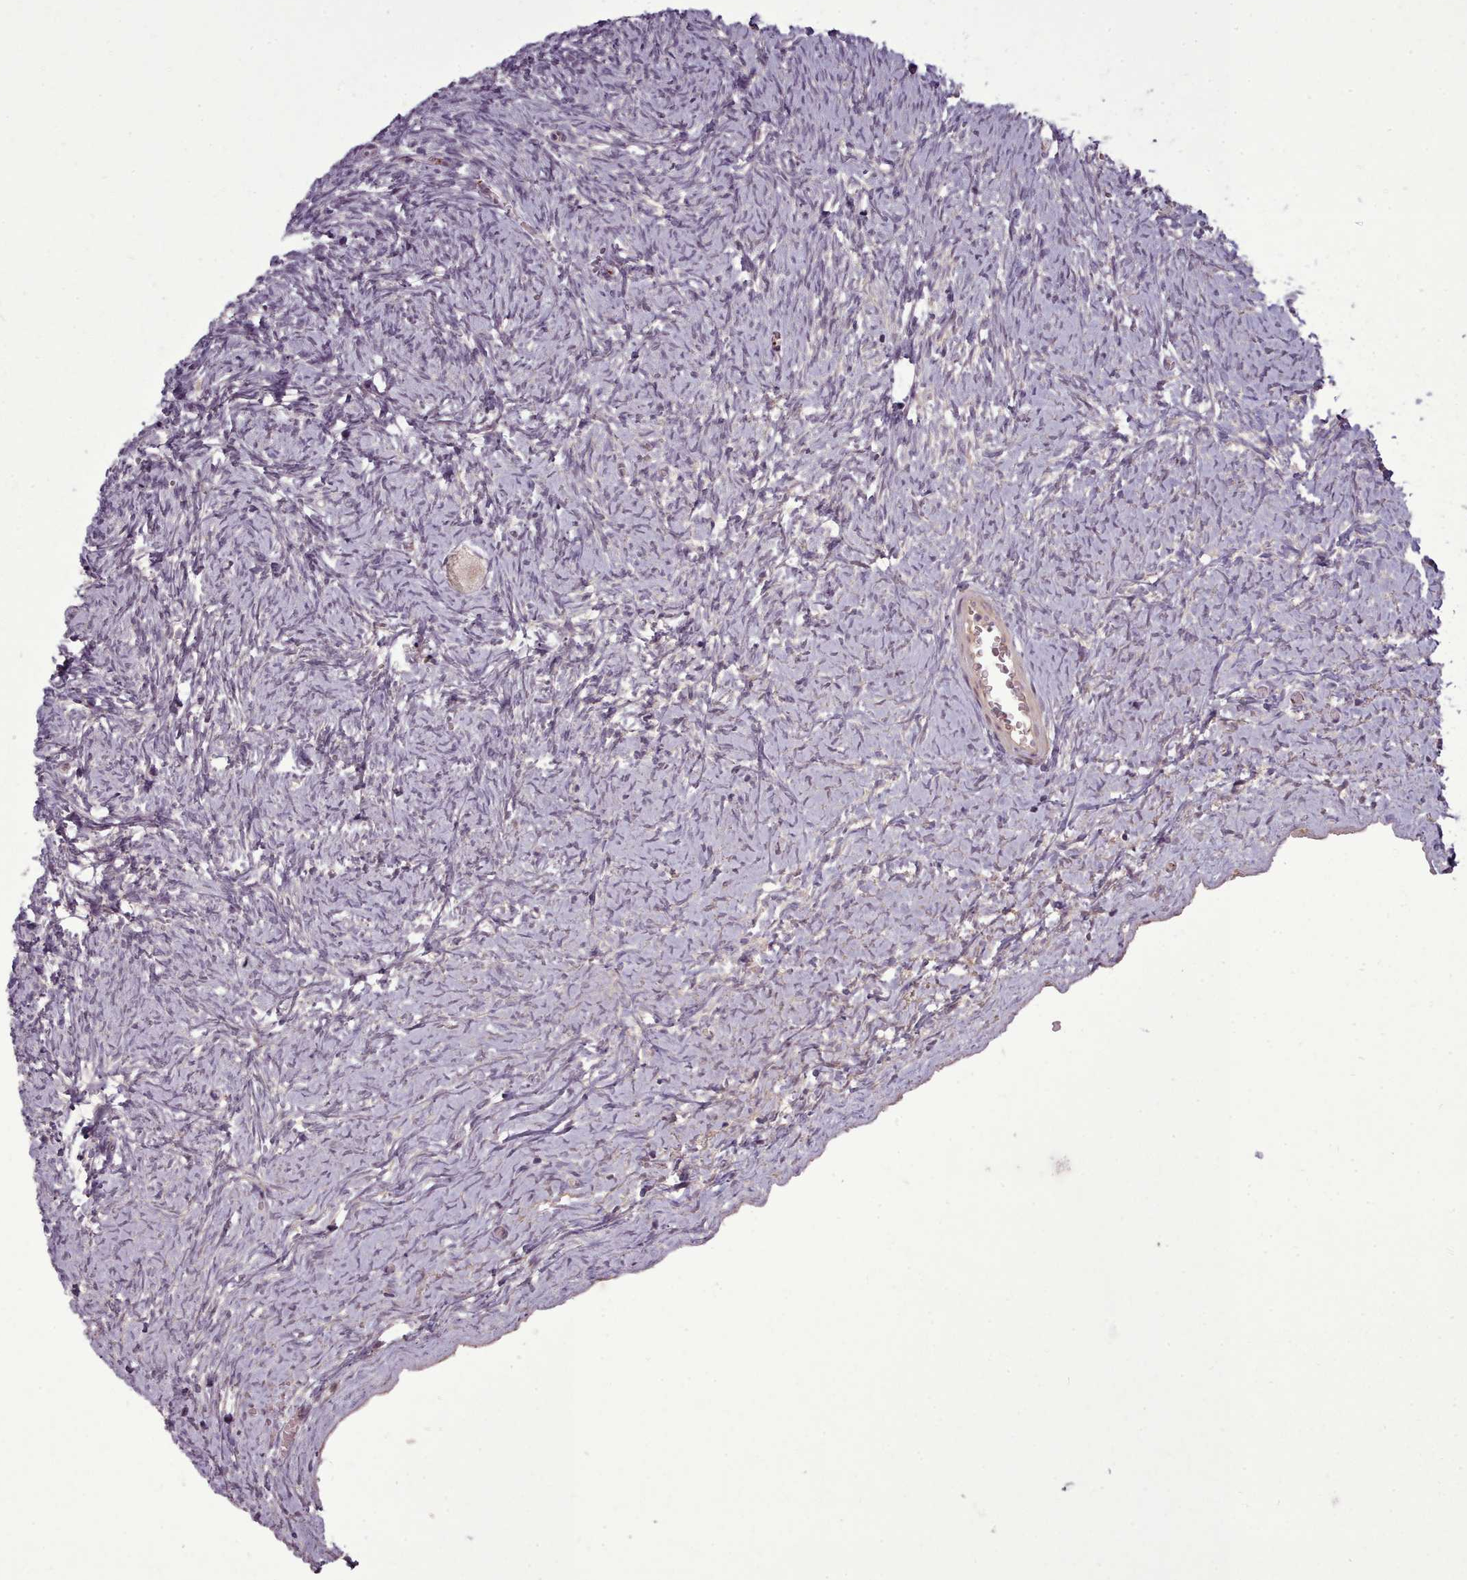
{"staining": {"intensity": "negative", "quantity": "none", "location": "none"}, "tissue": "ovary", "cell_type": "Follicle cells", "image_type": "normal", "snomed": [{"axis": "morphology", "description": "Normal tissue, NOS"}, {"axis": "topography", "description": "Ovary"}], "caption": "Immunohistochemistry micrograph of unremarkable ovary stained for a protein (brown), which displays no expression in follicle cells.", "gene": "LEFTY1", "patient": {"sex": "female", "age": 39}}